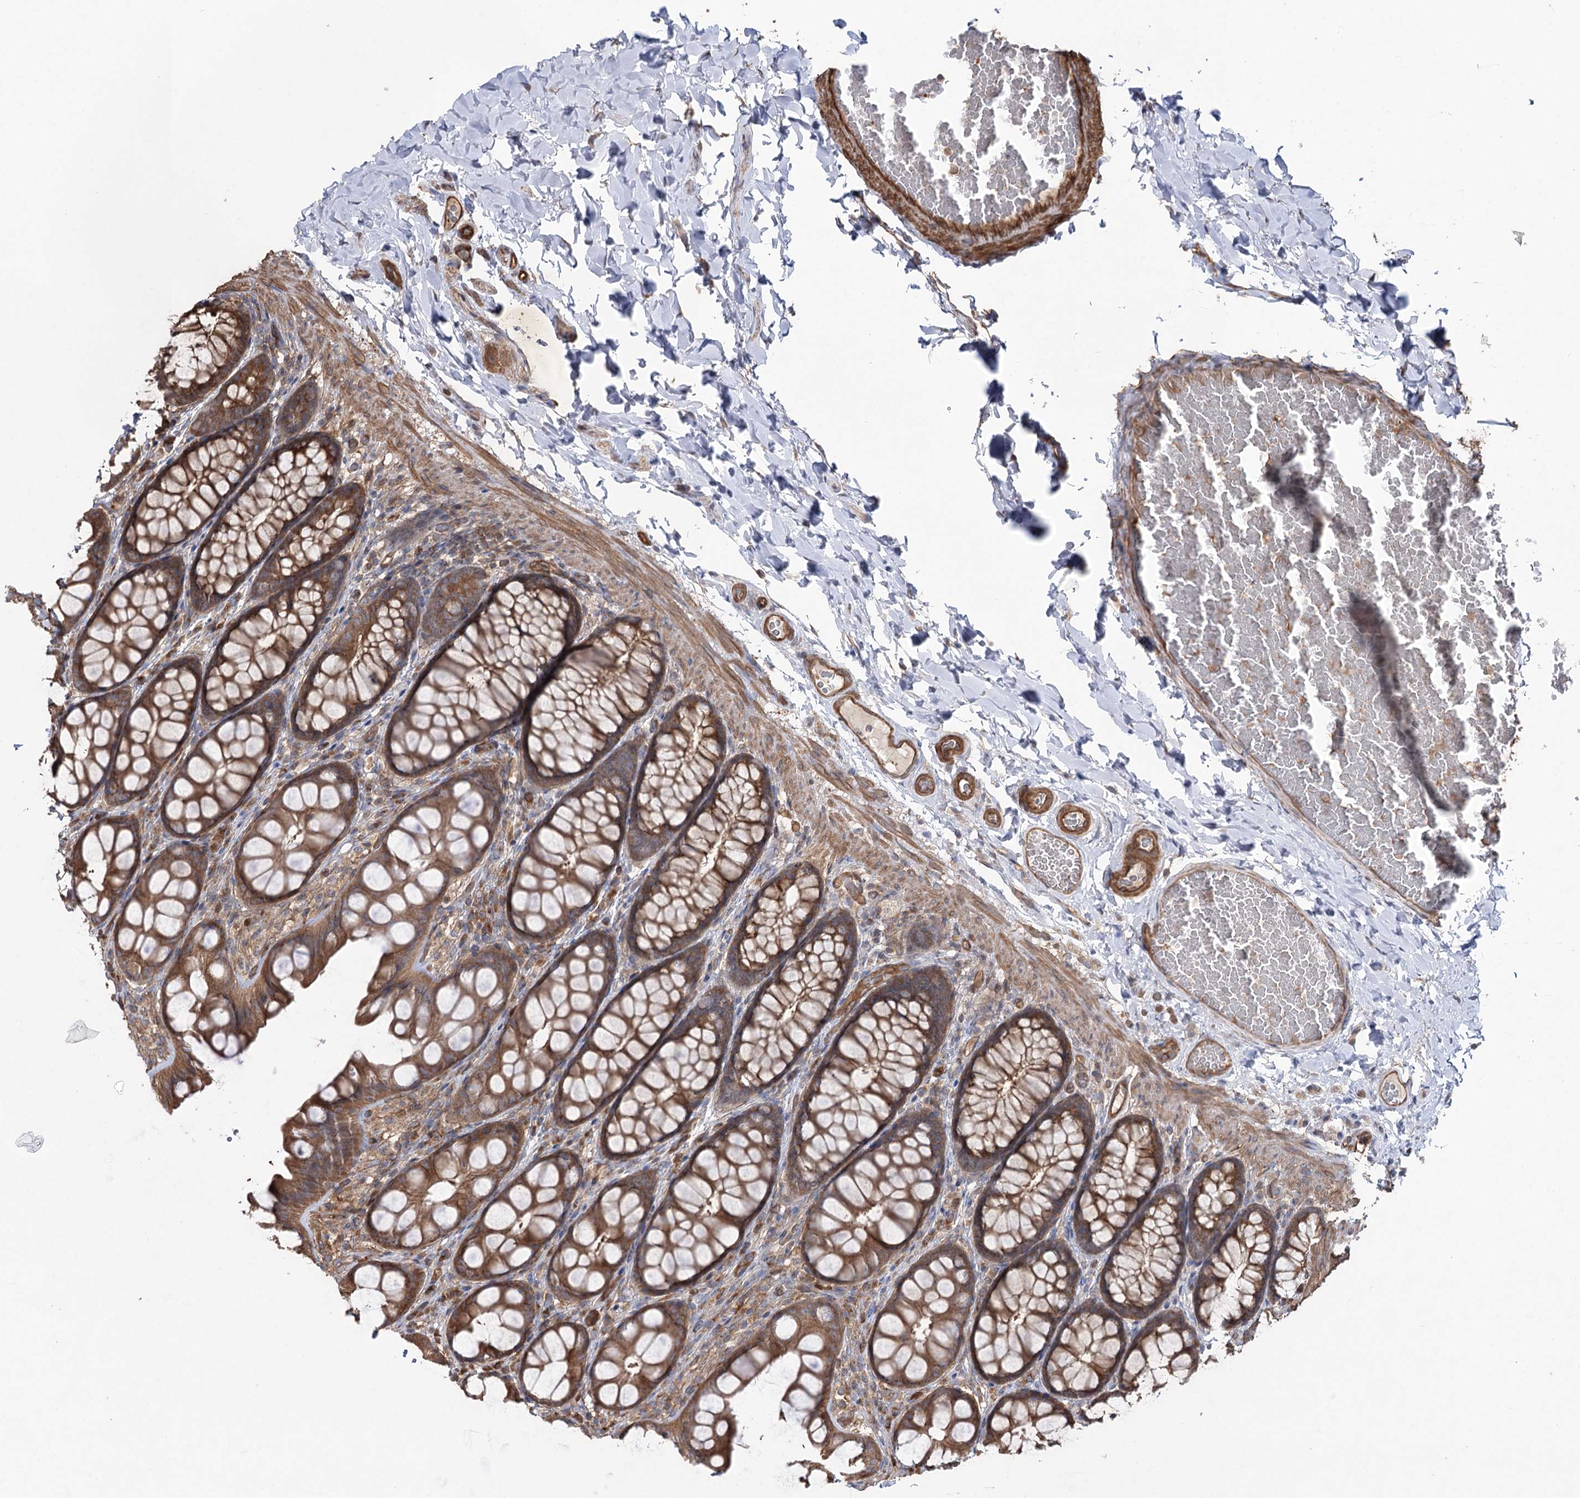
{"staining": {"intensity": "moderate", "quantity": ">75%", "location": "cytoplasmic/membranous"}, "tissue": "colon", "cell_type": "Endothelial cells", "image_type": "normal", "snomed": [{"axis": "morphology", "description": "Normal tissue, NOS"}, {"axis": "topography", "description": "Colon"}], "caption": "Human colon stained with a brown dye reveals moderate cytoplasmic/membranous positive positivity in approximately >75% of endothelial cells.", "gene": "LARS2", "patient": {"sex": "male", "age": 47}}